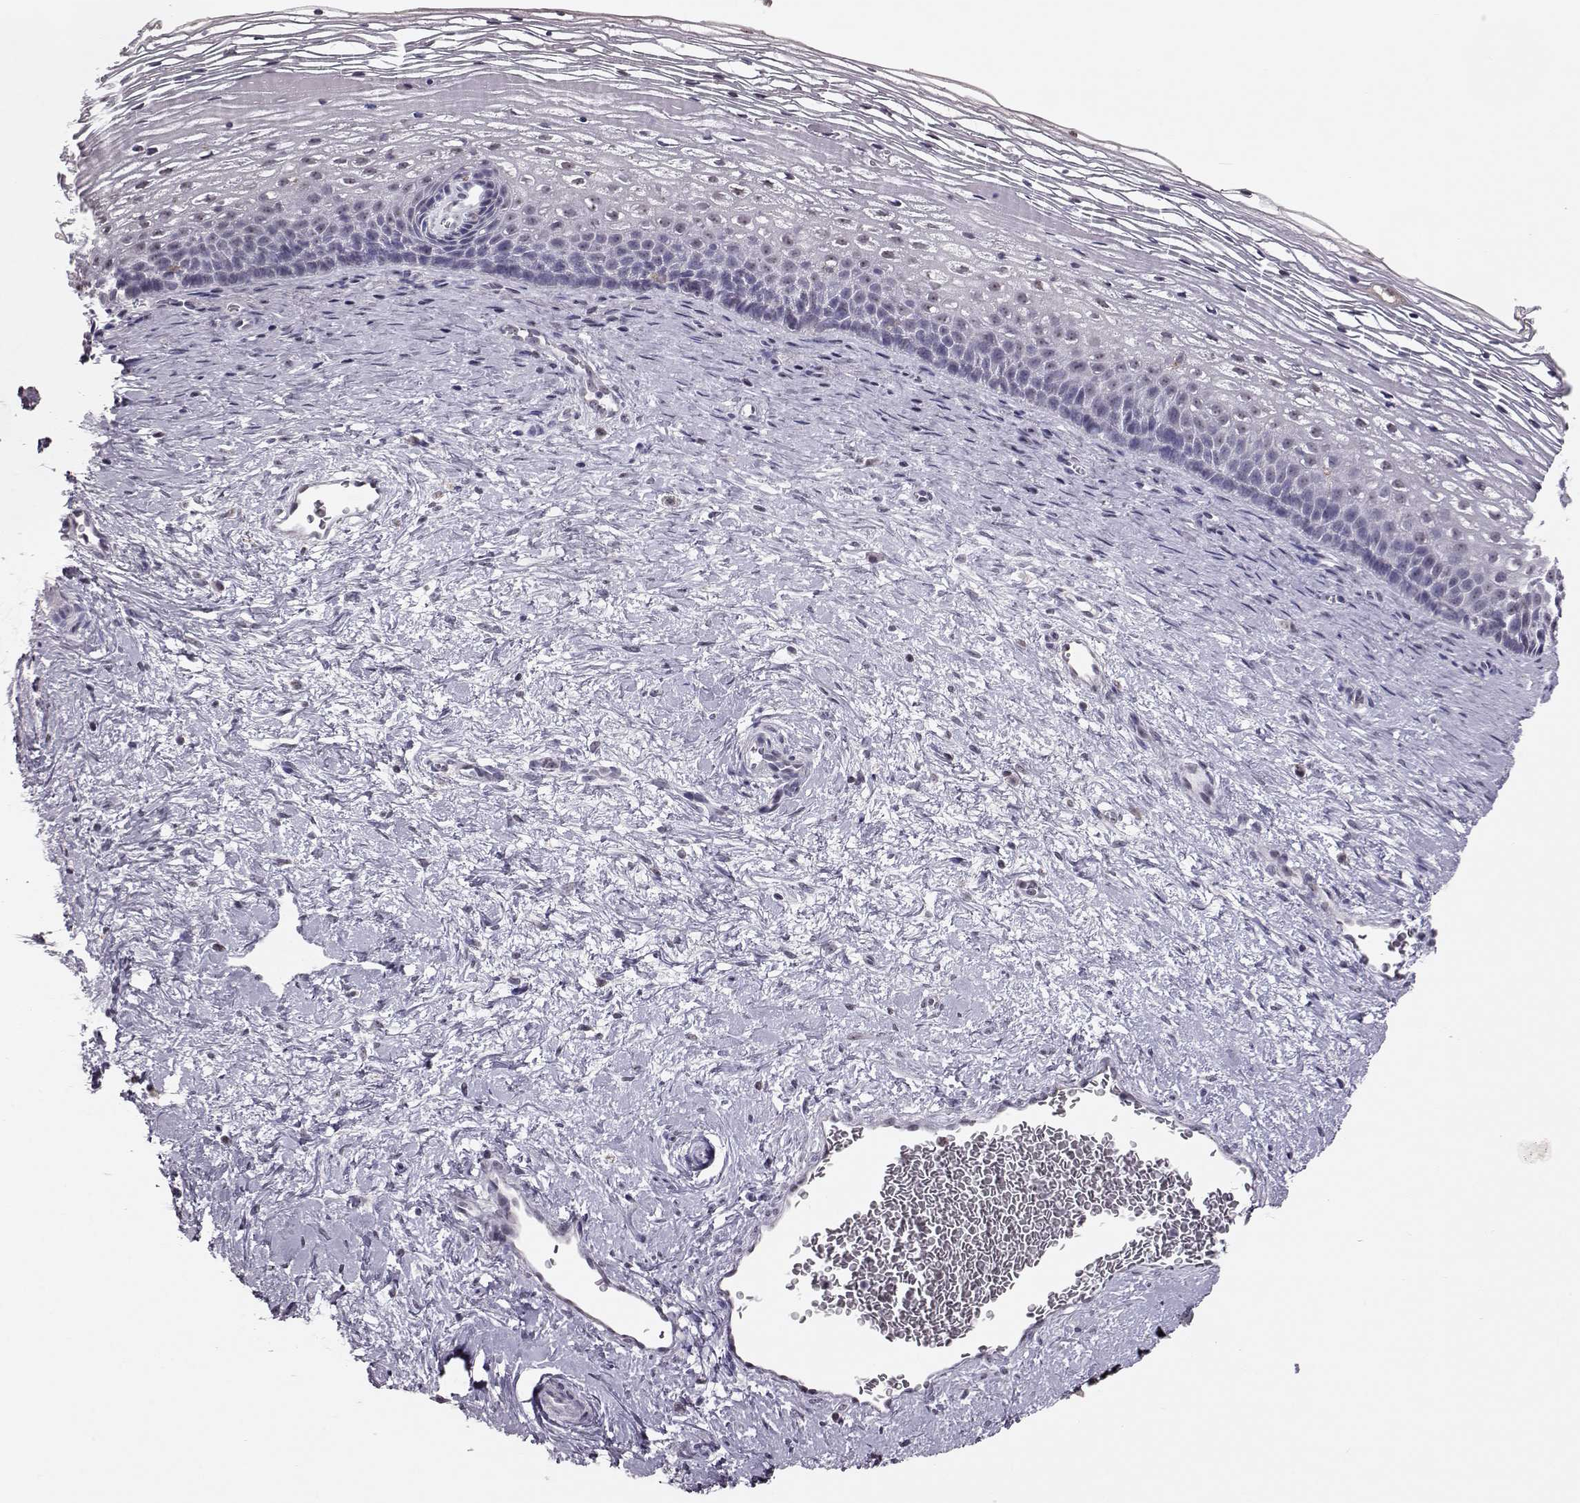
{"staining": {"intensity": "negative", "quantity": "none", "location": "none"}, "tissue": "cervix", "cell_type": "Glandular cells", "image_type": "normal", "snomed": [{"axis": "morphology", "description": "Normal tissue, NOS"}, {"axis": "topography", "description": "Cervix"}], "caption": "Immunohistochemical staining of benign cervix reveals no significant staining in glandular cells. (DAB (3,3'-diaminobenzidine) immunohistochemistry (IHC), high magnification).", "gene": "ALDH3A1", "patient": {"sex": "female", "age": 34}}